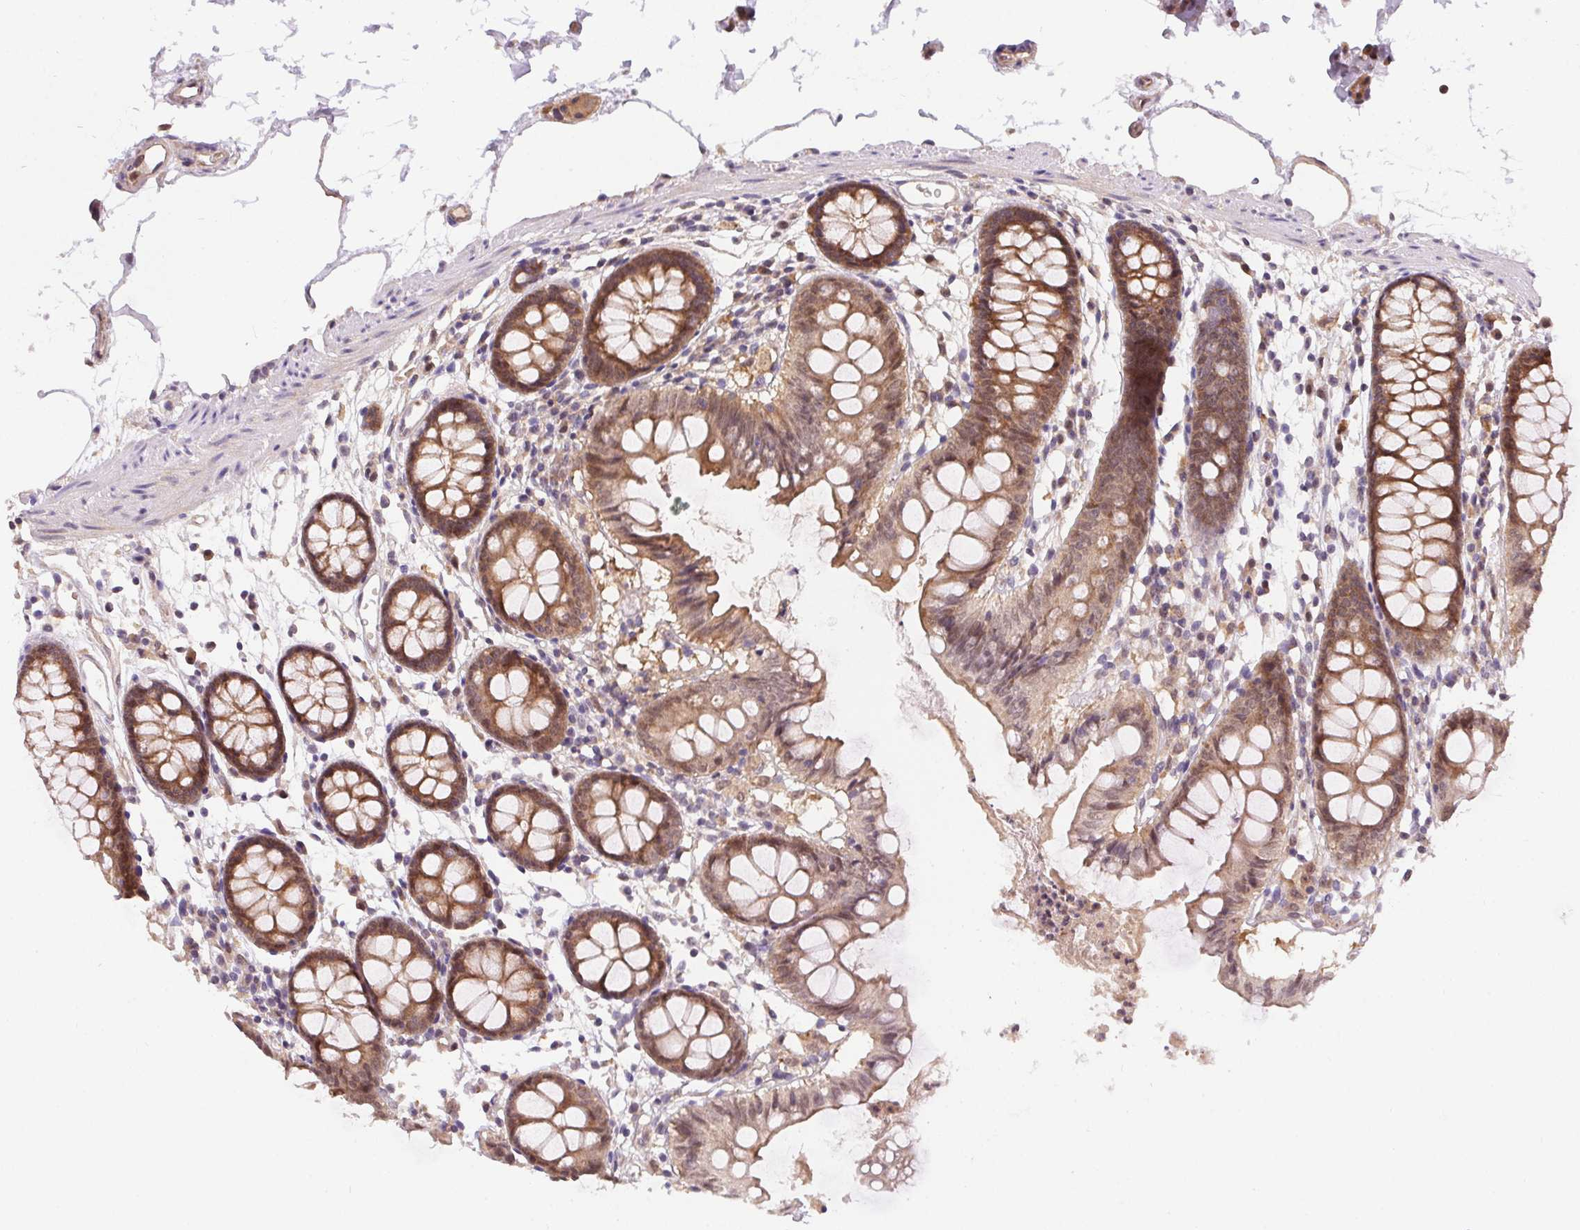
{"staining": {"intensity": "weak", "quantity": ">75%", "location": "cytoplasmic/membranous"}, "tissue": "colon", "cell_type": "Endothelial cells", "image_type": "normal", "snomed": [{"axis": "morphology", "description": "Normal tissue, NOS"}, {"axis": "topography", "description": "Colon"}], "caption": "Normal colon was stained to show a protein in brown. There is low levels of weak cytoplasmic/membranous positivity in about >75% of endothelial cells. (DAB (3,3'-diaminobenzidine) = brown stain, brightfield microscopy at high magnification).", "gene": "NUDT16", "patient": {"sex": "female", "age": 84}}